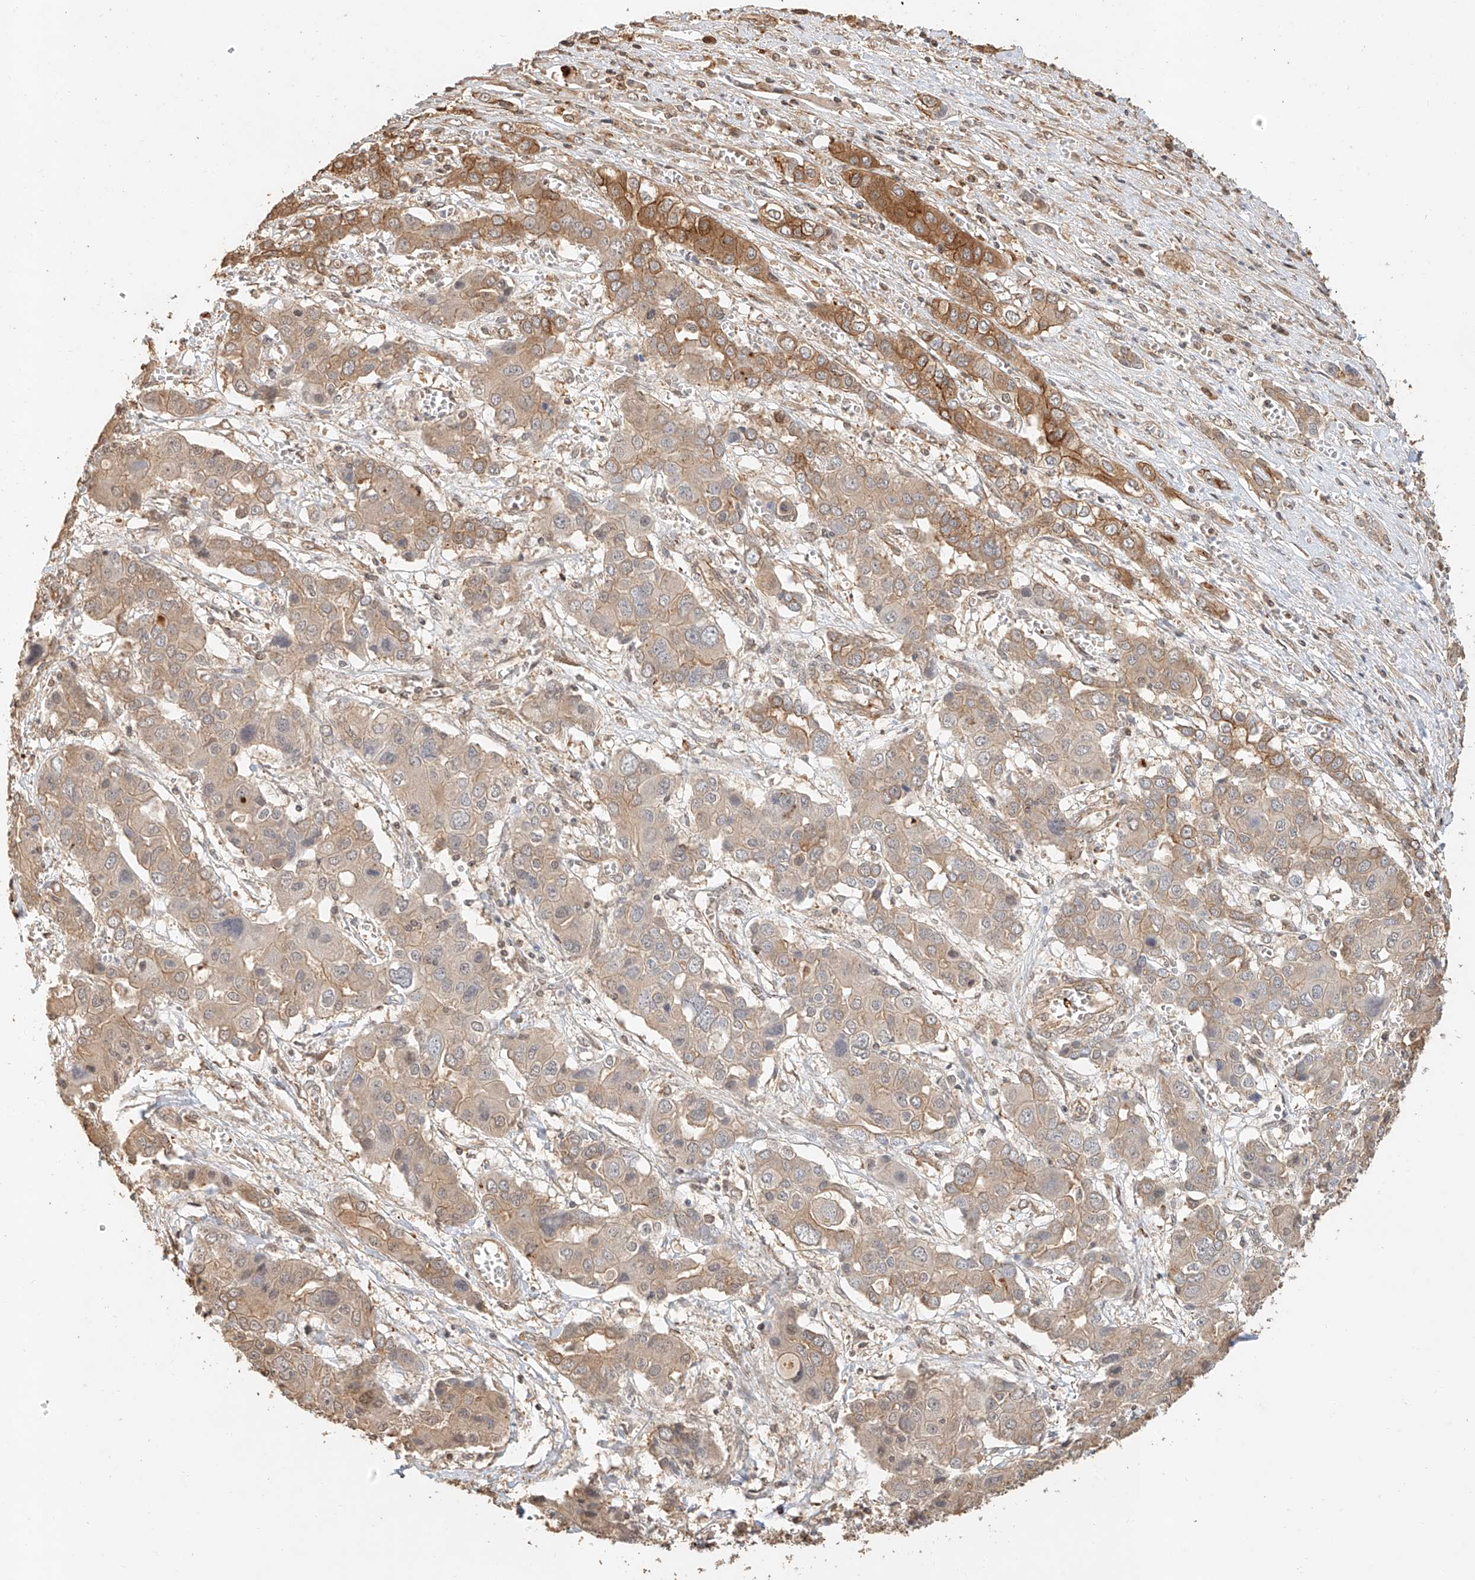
{"staining": {"intensity": "moderate", "quantity": "<25%", "location": "cytoplasmic/membranous"}, "tissue": "liver cancer", "cell_type": "Tumor cells", "image_type": "cancer", "snomed": [{"axis": "morphology", "description": "Cholangiocarcinoma"}, {"axis": "topography", "description": "Liver"}], "caption": "Immunohistochemistry of human liver cholangiocarcinoma demonstrates low levels of moderate cytoplasmic/membranous expression in about <25% of tumor cells.", "gene": "NAP1L1", "patient": {"sex": "male", "age": 67}}